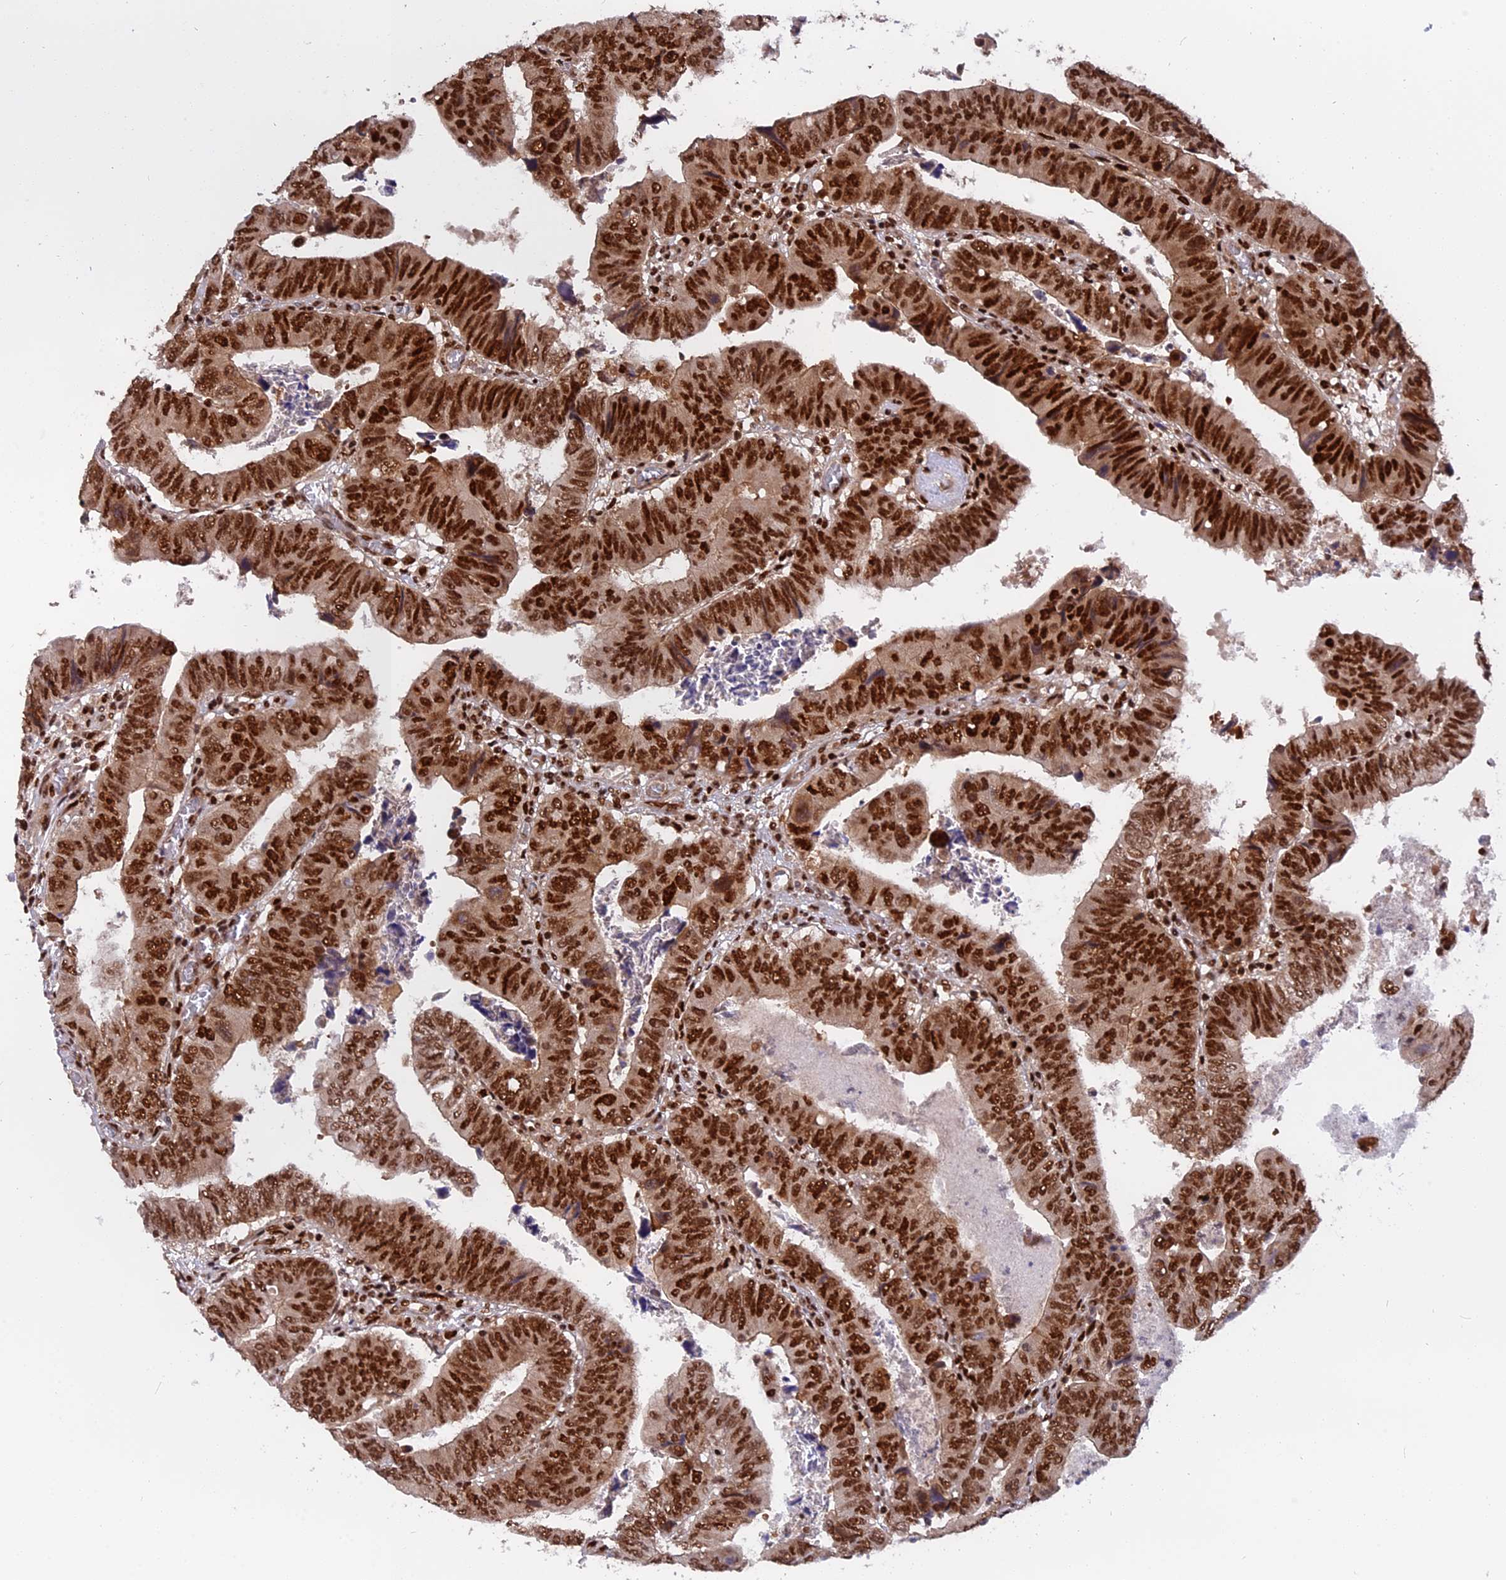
{"staining": {"intensity": "strong", "quantity": ">75%", "location": "nuclear"}, "tissue": "colorectal cancer", "cell_type": "Tumor cells", "image_type": "cancer", "snomed": [{"axis": "morphology", "description": "Normal tissue, NOS"}, {"axis": "morphology", "description": "Adenocarcinoma, NOS"}, {"axis": "topography", "description": "Rectum"}], "caption": "IHC of human colorectal cancer (adenocarcinoma) exhibits high levels of strong nuclear positivity in approximately >75% of tumor cells.", "gene": "RAMAC", "patient": {"sex": "female", "age": 65}}